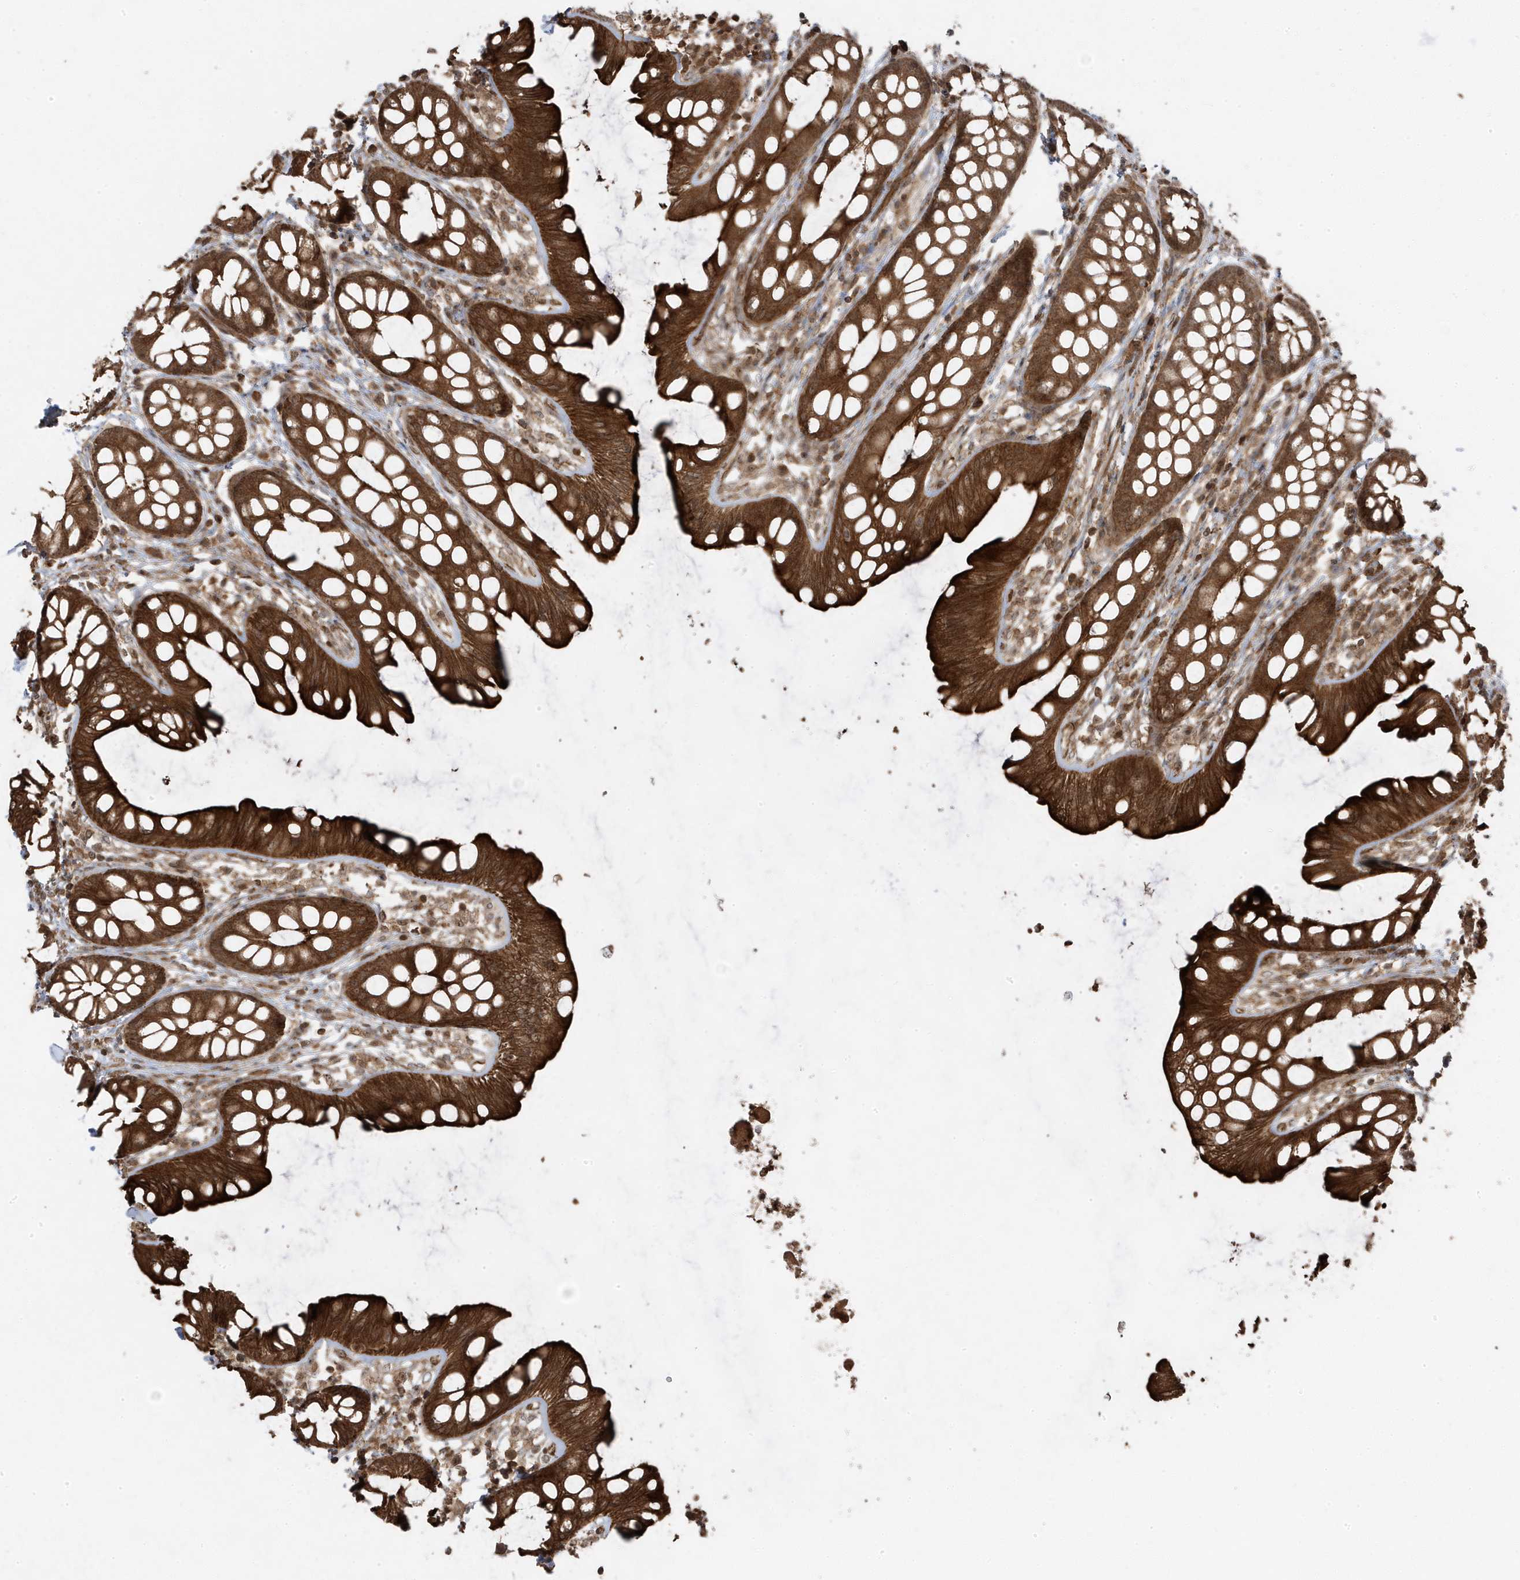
{"staining": {"intensity": "strong", "quantity": ">75%", "location": "cytoplasmic/membranous"}, "tissue": "rectum", "cell_type": "Glandular cells", "image_type": "normal", "snomed": [{"axis": "morphology", "description": "Normal tissue, NOS"}, {"axis": "topography", "description": "Rectum"}], "caption": "Rectum stained with DAB IHC reveals high levels of strong cytoplasmic/membranous expression in approximately >75% of glandular cells. (DAB IHC with brightfield microscopy, high magnification).", "gene": "ASAP1", "patient": {"sex": "female", "age": 65}}